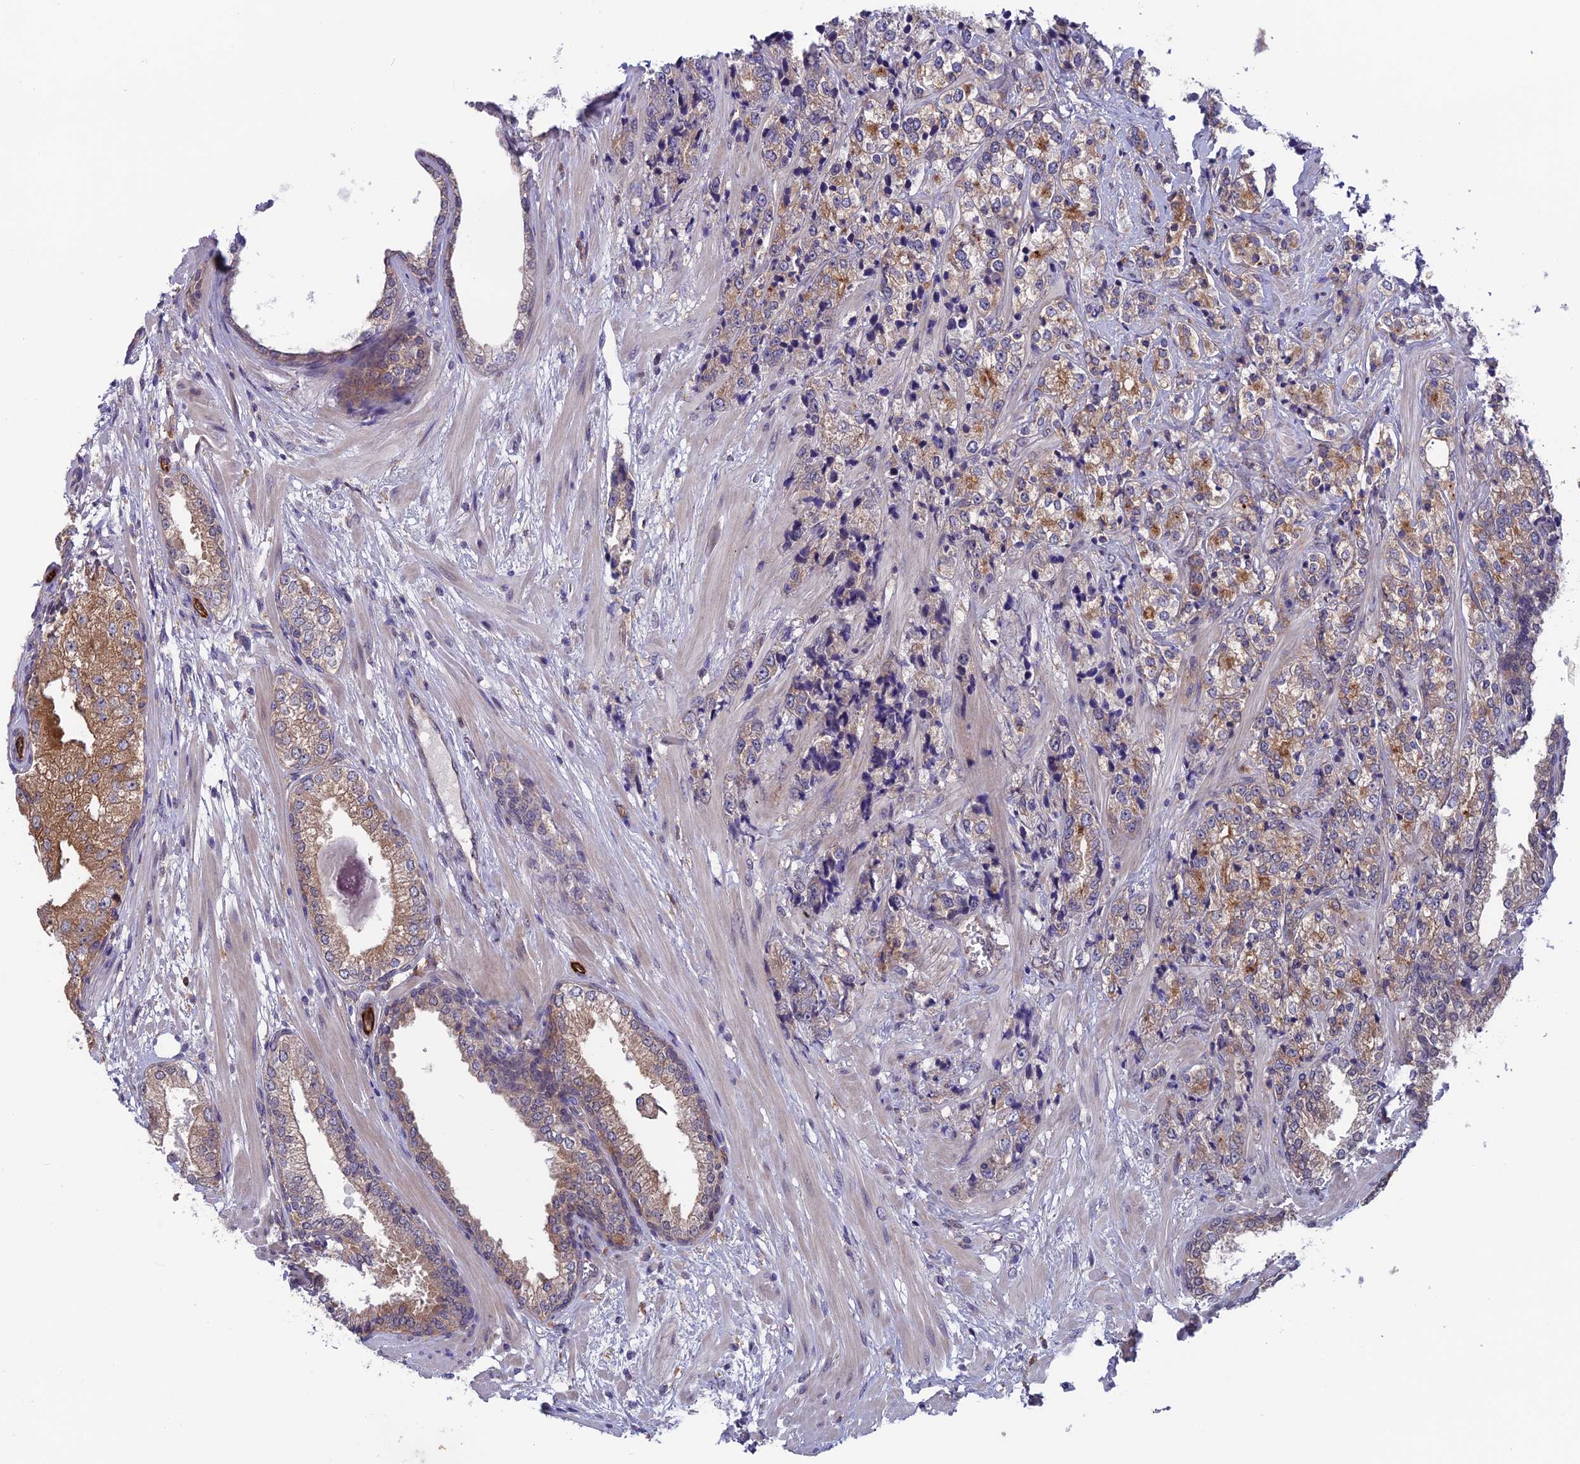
{"staining": {"intensity": "moderate", "quantity": "25%-75%", "location": "cytoplasmic/membranous"}, "tissue": "prostate cancer", "cell_type": "Tumor cells", "image_type": "cancer", "snomed": [{"axis": "morphology", "description": "Adenocarcinoma, High grade"}, {"axis": "topography", "description": "Prostate"}], "caption": "This is an image of immunohistochemistry staining of prostate adenocarcinoma (high-grade), which shows moderate positivity in the cytoplasmic/membranous of tumor cells.", "gene": "MAST2", "patient": {"sex": "male", "age": 69}}